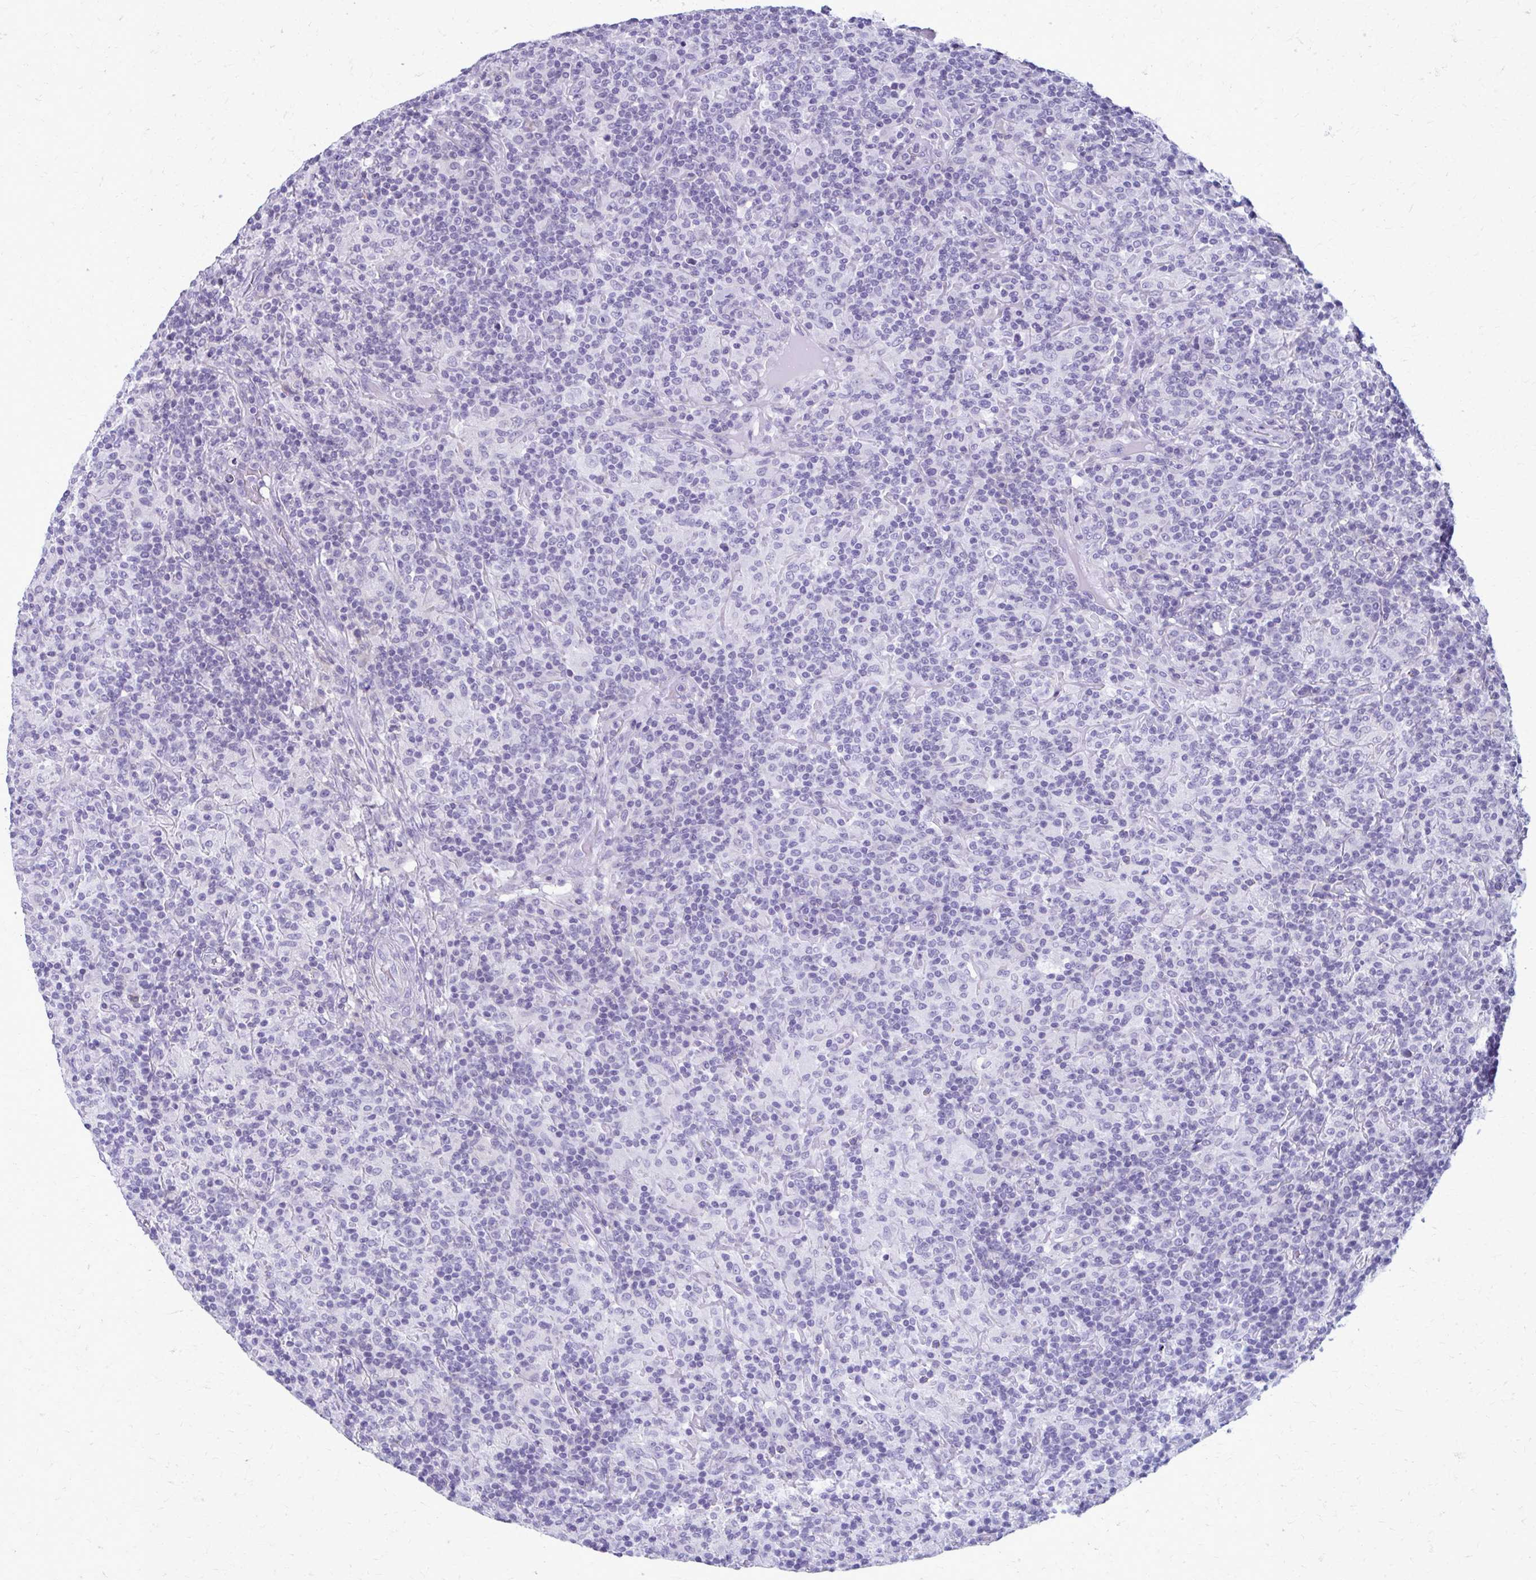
{"staining": {"intensity": "negative", "quantity": "none", "location": "none"}, "tissue": "lymphoma", "cell_type": "Tumor cells", "image_type": "cancer", "snomed": [{"axis": "morphology", "description": "Hodgkin's disease, NOS"}, {"axis": "topography", "description": "Lymph node"}], "caption": "The micrograph displays no staining of tumor cells in lymphoma.", "gene": "MPLKIP", "patient": {"sex": "male", "age": 70}}